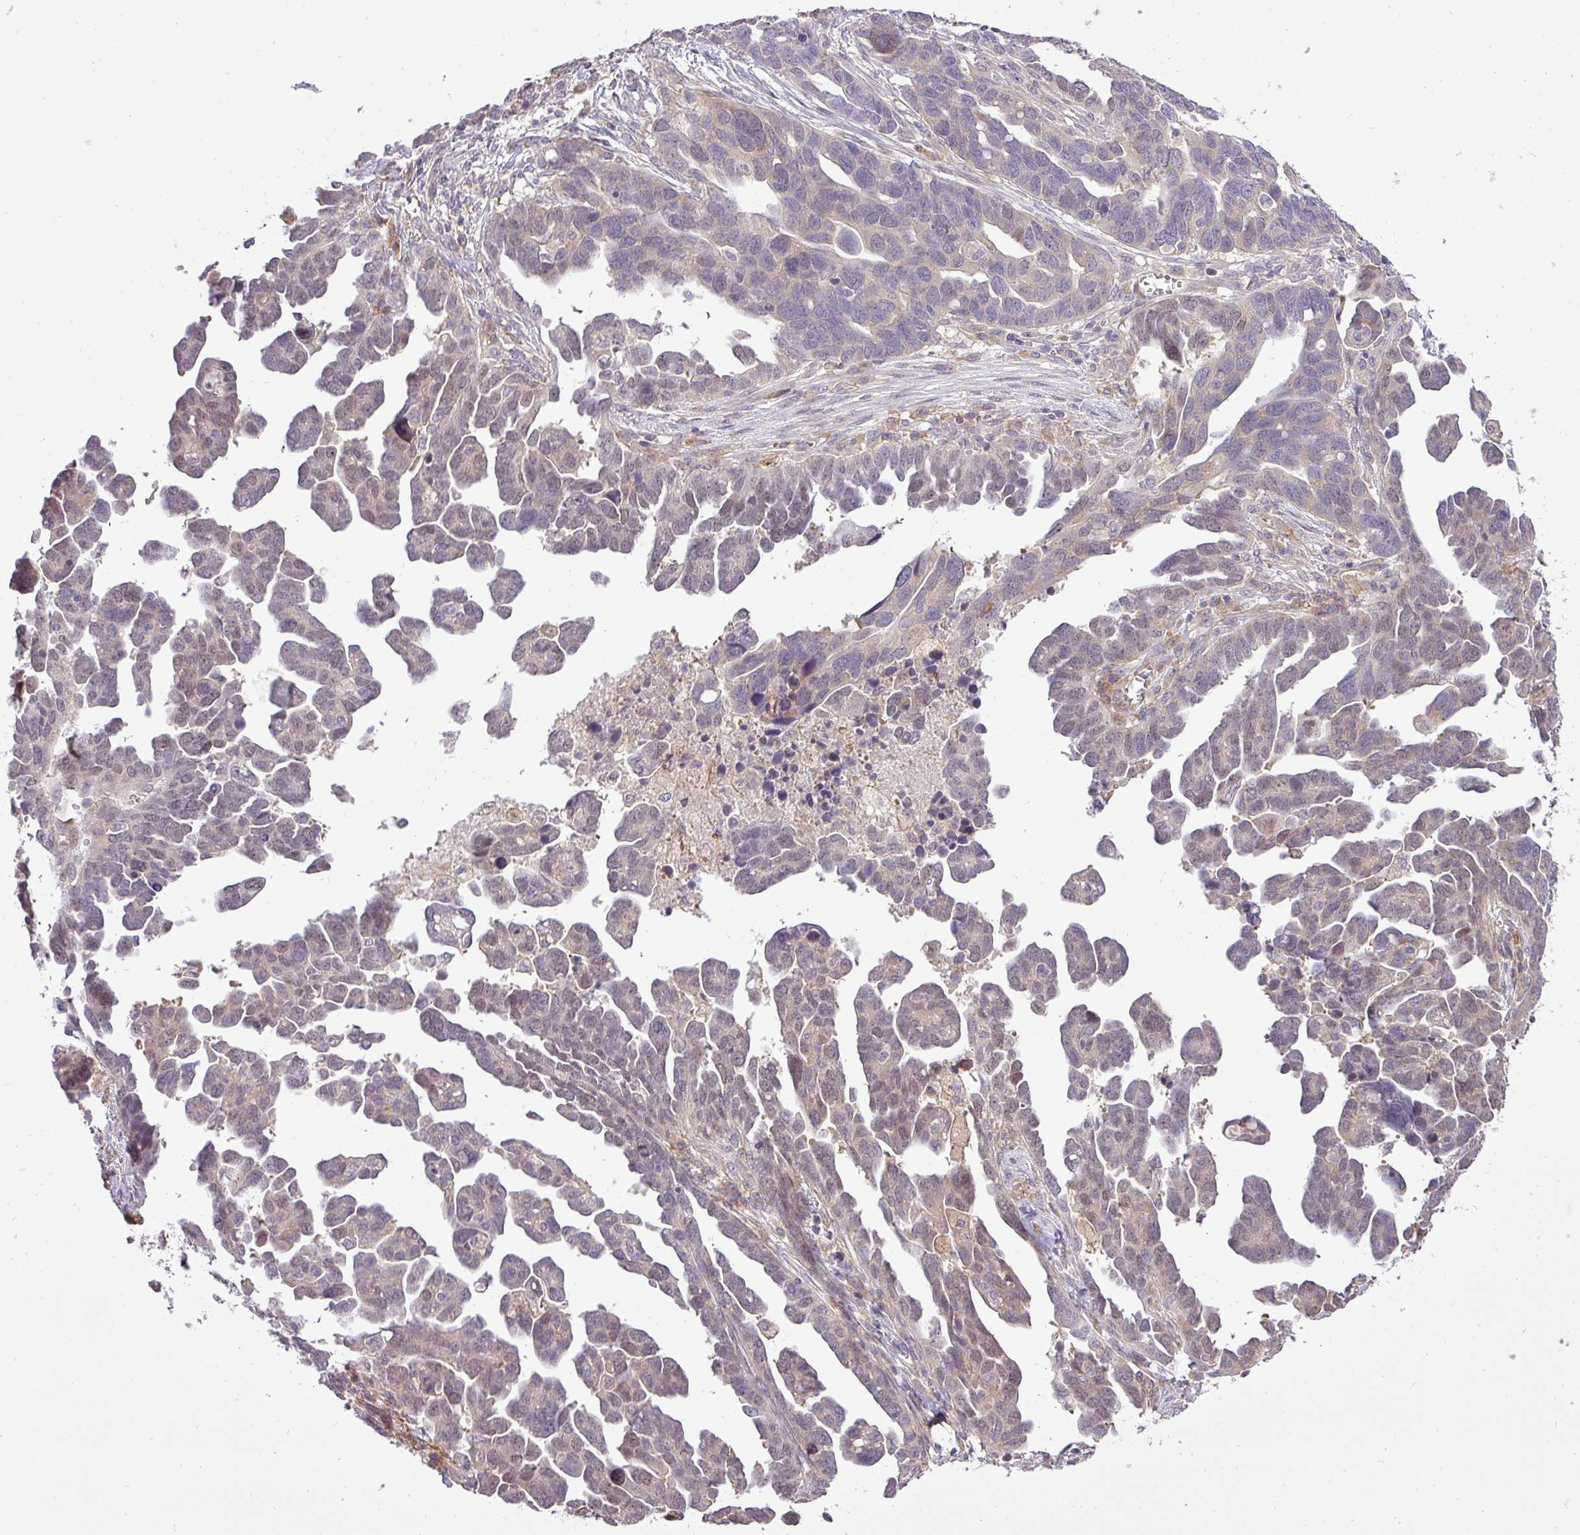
{"staining": {"intensity": "weak", "quantity": "<25%", "location": "cytoplasmic/membranous"}, "tissue": "ovarian cancer", "cell_type": "Tumor cells", "image_type": "cancer", "snomed": [{"axis": "morphology", "description": "Cystadenocarcinoma, serous, NOS"}, {"axis": "topography", "description": "Ovary"}], "caption": "A photomicrograph of human serous cystadenocarcinoma (ovarian) is negative for staining in tumor cells.", "gene": "PDRG1", "patient": {"sex": "female", "age": 54}}